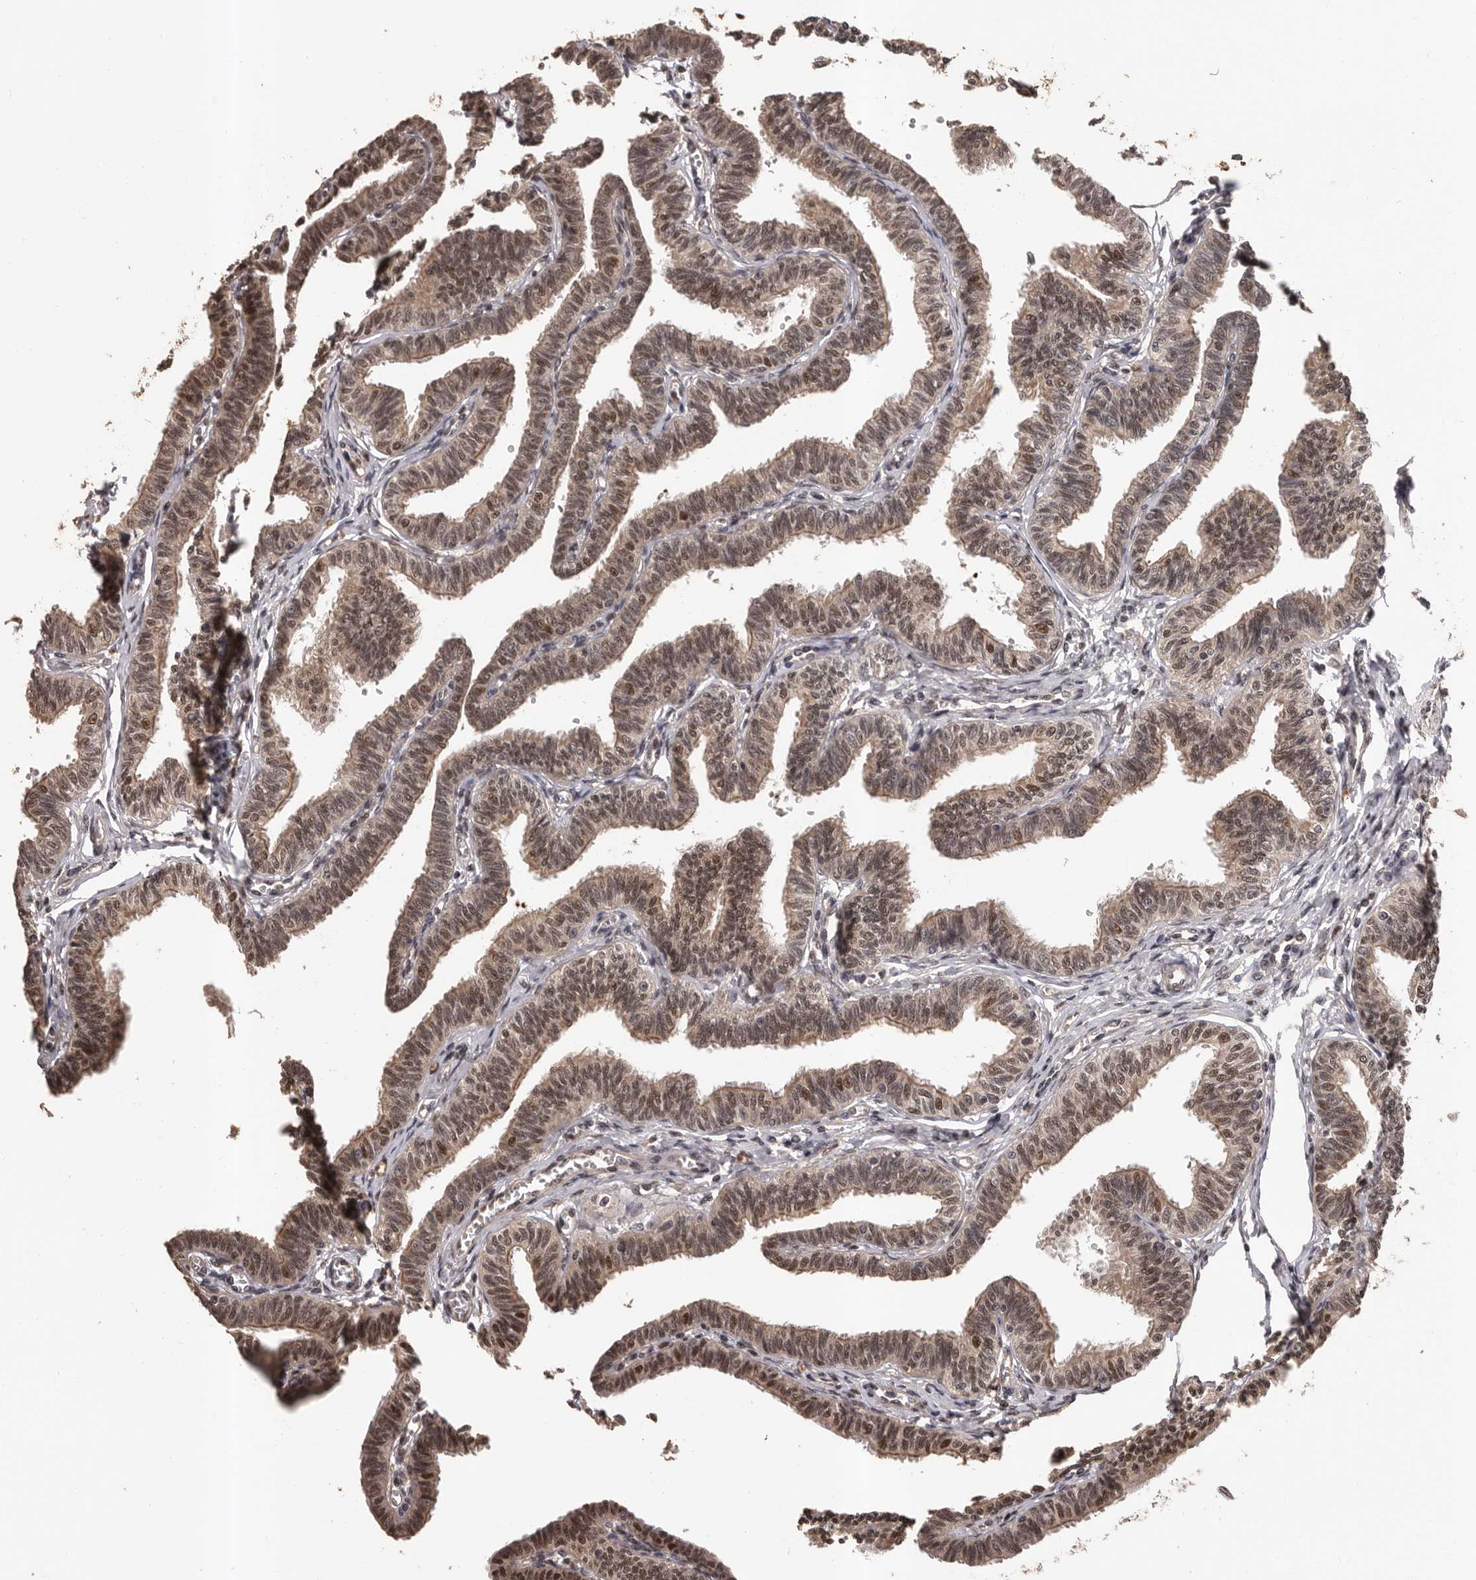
{"staining": {"intensity": "moderate", "quantity": ">75%", "location": "cytoplasmic/membranous,nuclear"}, "tissue": "fallopian tube", "cell_type": "Glandular cells", "image_type": "normal", "snomed": [{"axis": "morphology", "description": "Normal tissue, NOS"}, {"axis": "topography", "description": "Fallopian tube"}, {"axis": "topography", "description": "Ovary"}], "caption": "Glandular cells show medium levels of moderate cytoplasmic/membranous,nuclear staining in about >75% of cells in unremarkable fallopian tube.", "gene": "VPS37A", "patient": {"sex": "female", "age": 23}}